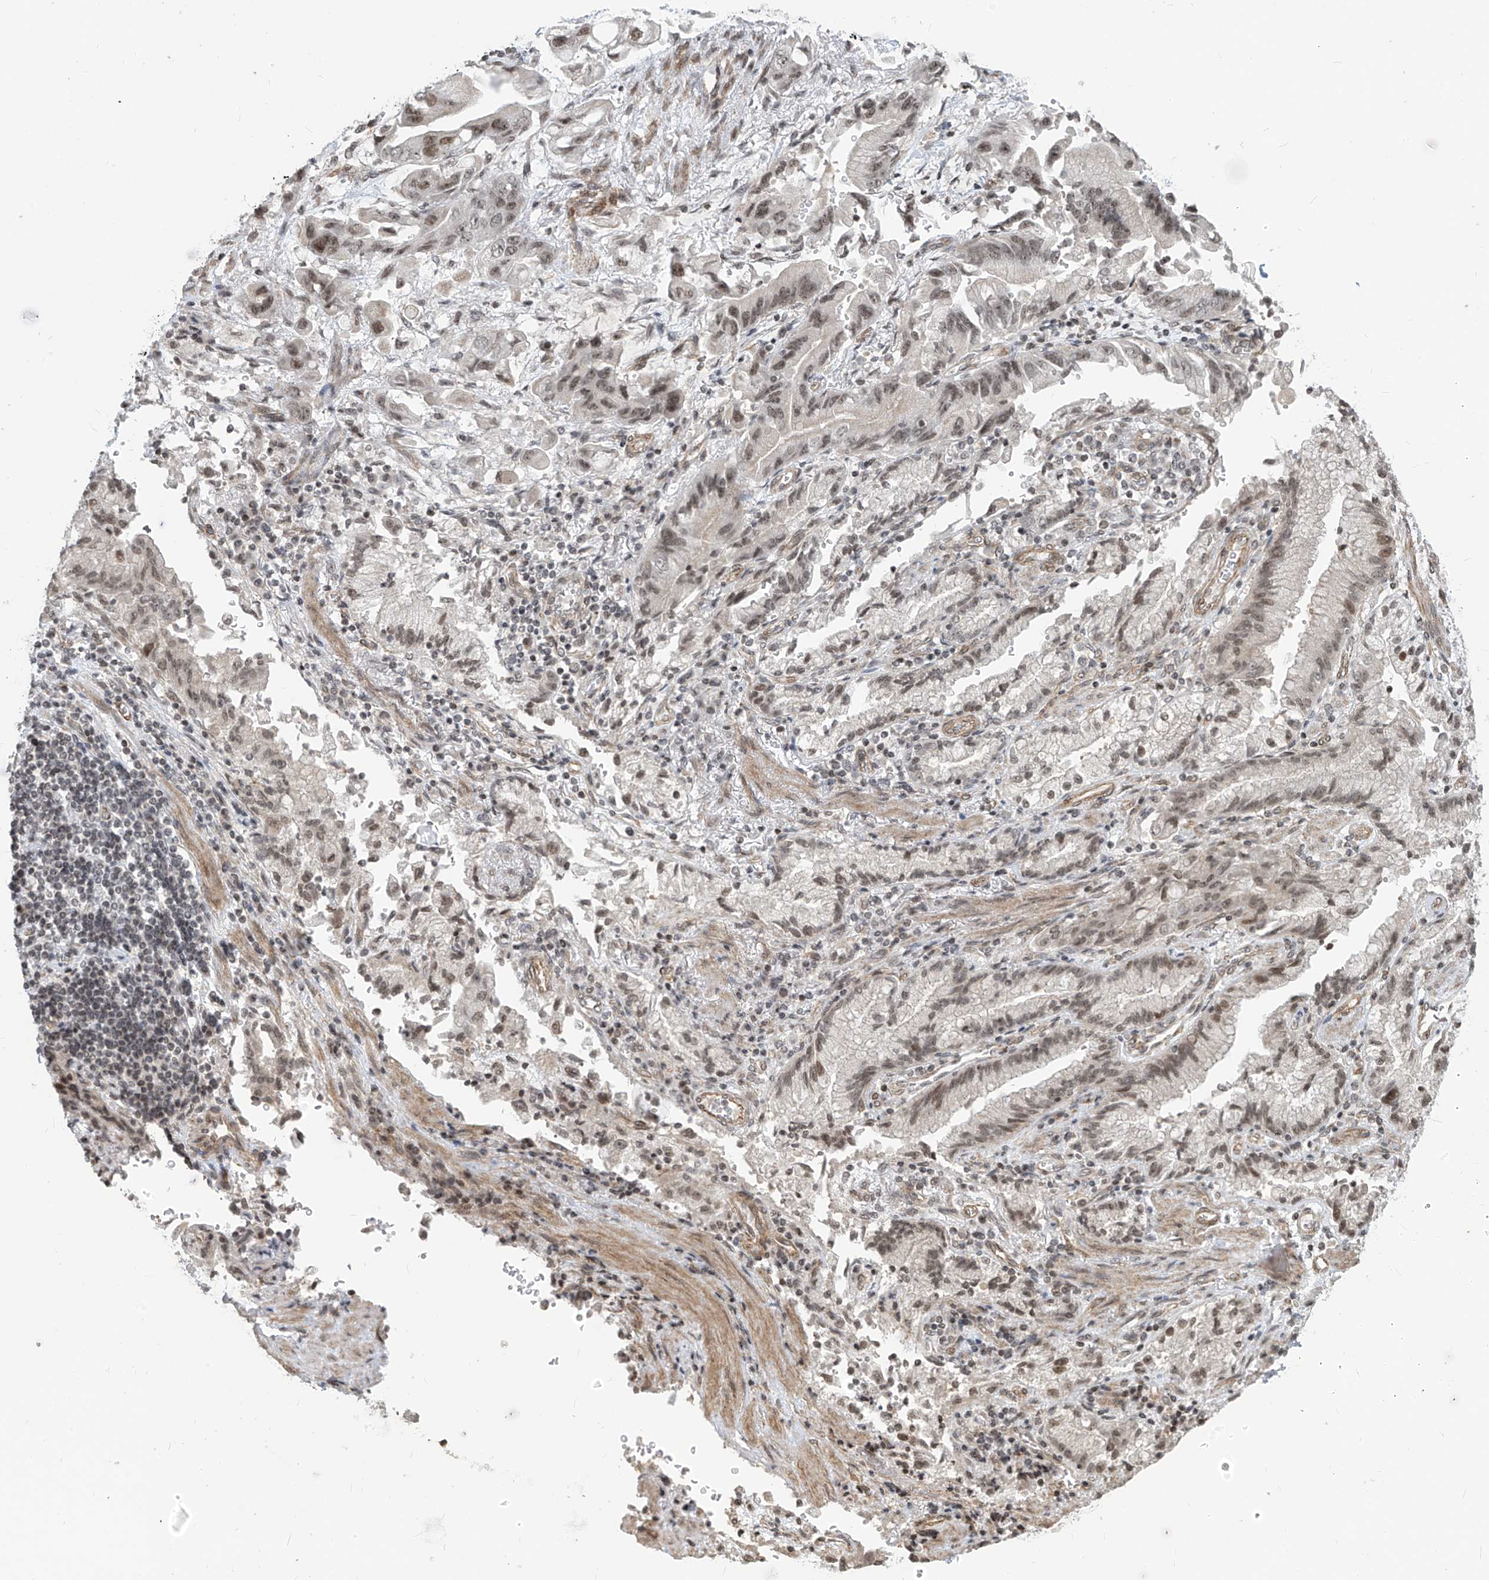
{"staining": {"intensity": "weak", "quantity": ">75%", "location": "nuclear"}, "tissue": "stomach cancer", "cell_type": "Tumor cells", "image_type": "cancer", "snomed": [{"axis": "morphology", "description": "Adenocarcinoma, NOS"}, {"axis": "topography", "description": "Stomach"}], "caption": "Brown immunohistochemical staining in stomach cancer (adenocarcinoma) exhibits weak nuclear positivity in approximately >75% of tumor cells.", "gene": "METAP1D", "patient": {"sex": "male", "age": 62}}